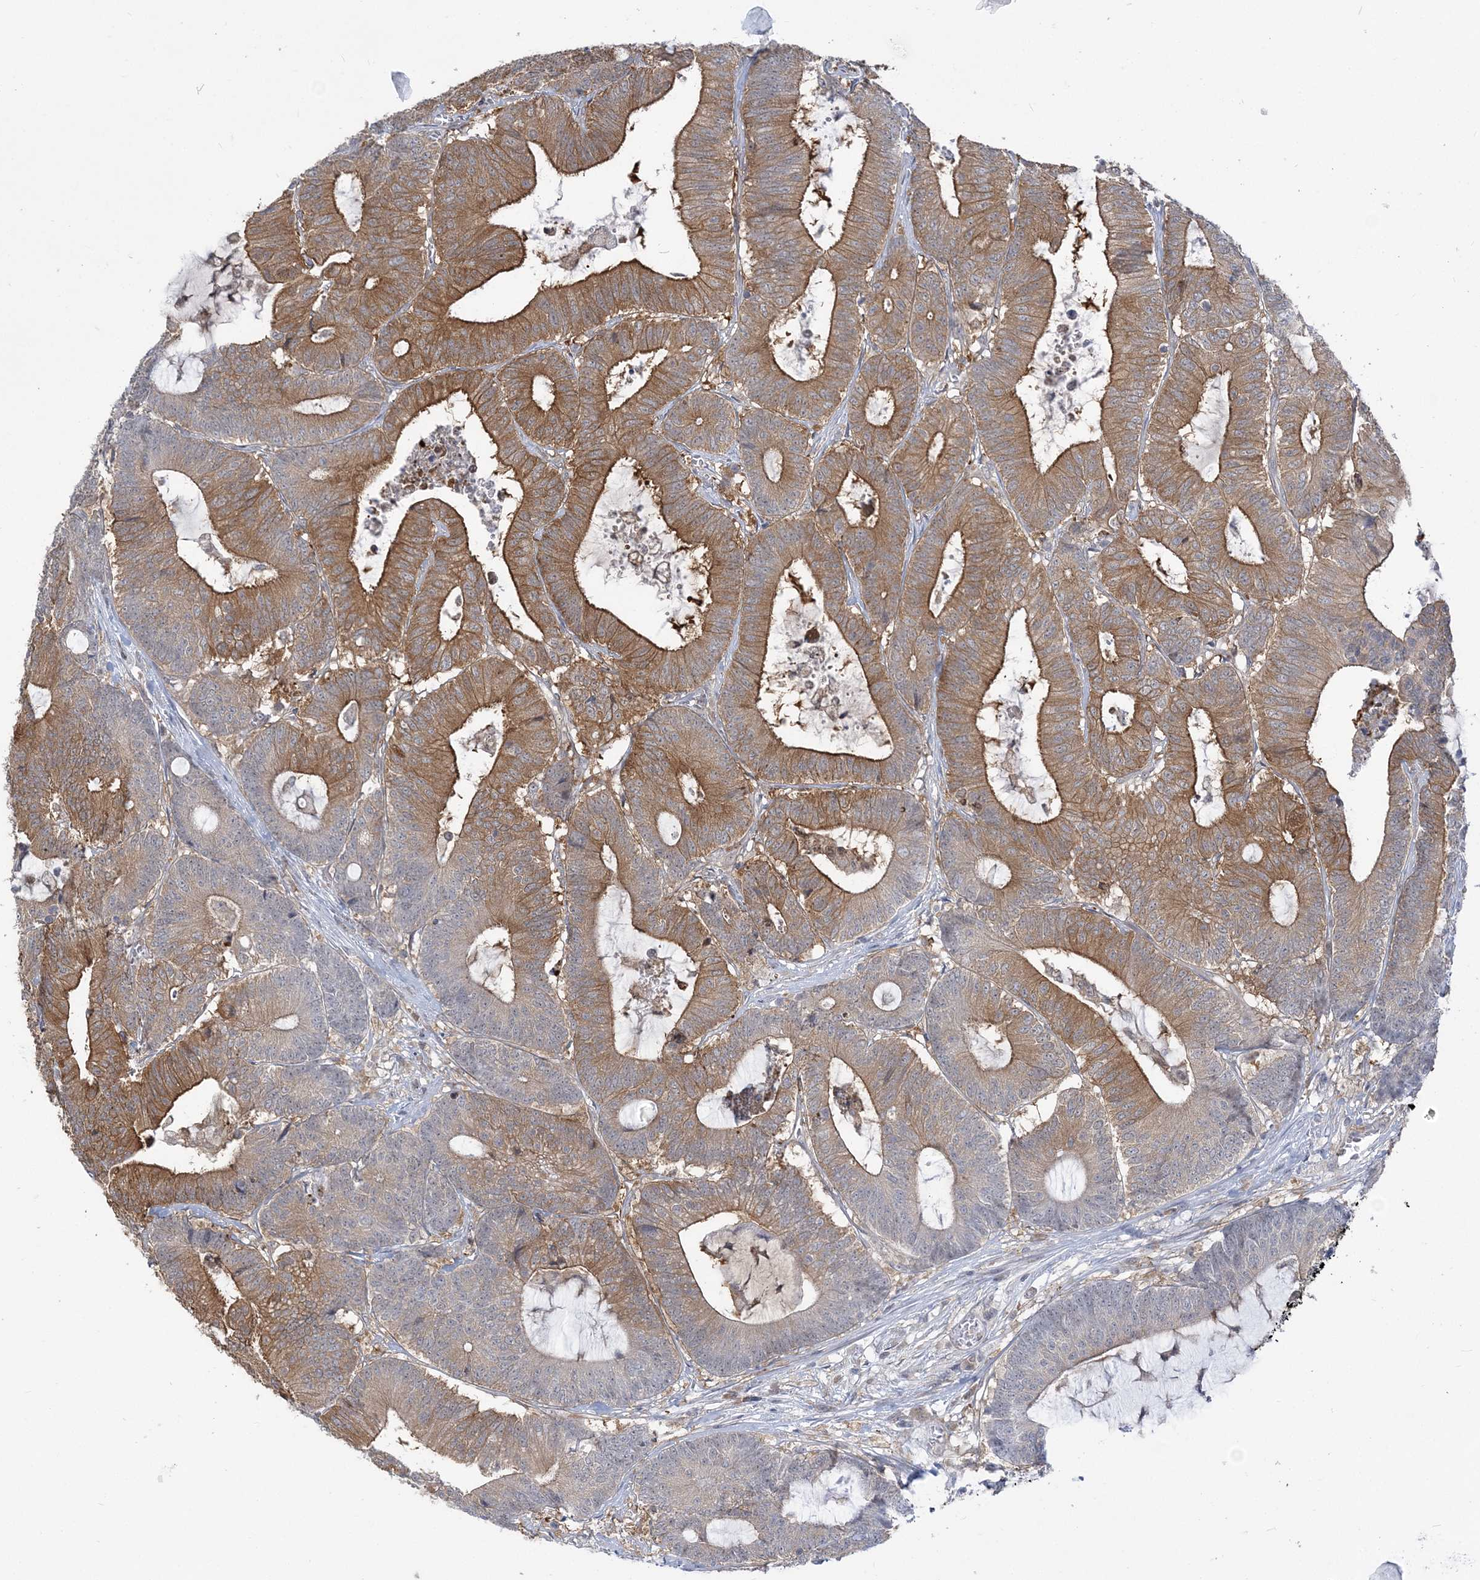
{"staining": {"intensity": "moderate", "quantity": ">75%", "location": "cytoplasmic/membranous"}, "tissue": "colorectal cancer", "cell_type": "Tumor cells", "image_type": "cancer", "snomed": [{"axis": "morphology", "description": "Adenocarcinoma, NOS"}, {"axis": "topography", "description": "Colon"}], "caption": "DAB (3,3'-diaminobenzidine) immunohistochemical staining of human colorectal cancer (adenocarcinoma) demonstrates moderate cytoplasmic/membranous protein expression in approximately >75% of tumor cells.", "gene": "THADA", "patient": {"sex": "female", "age": 84}}